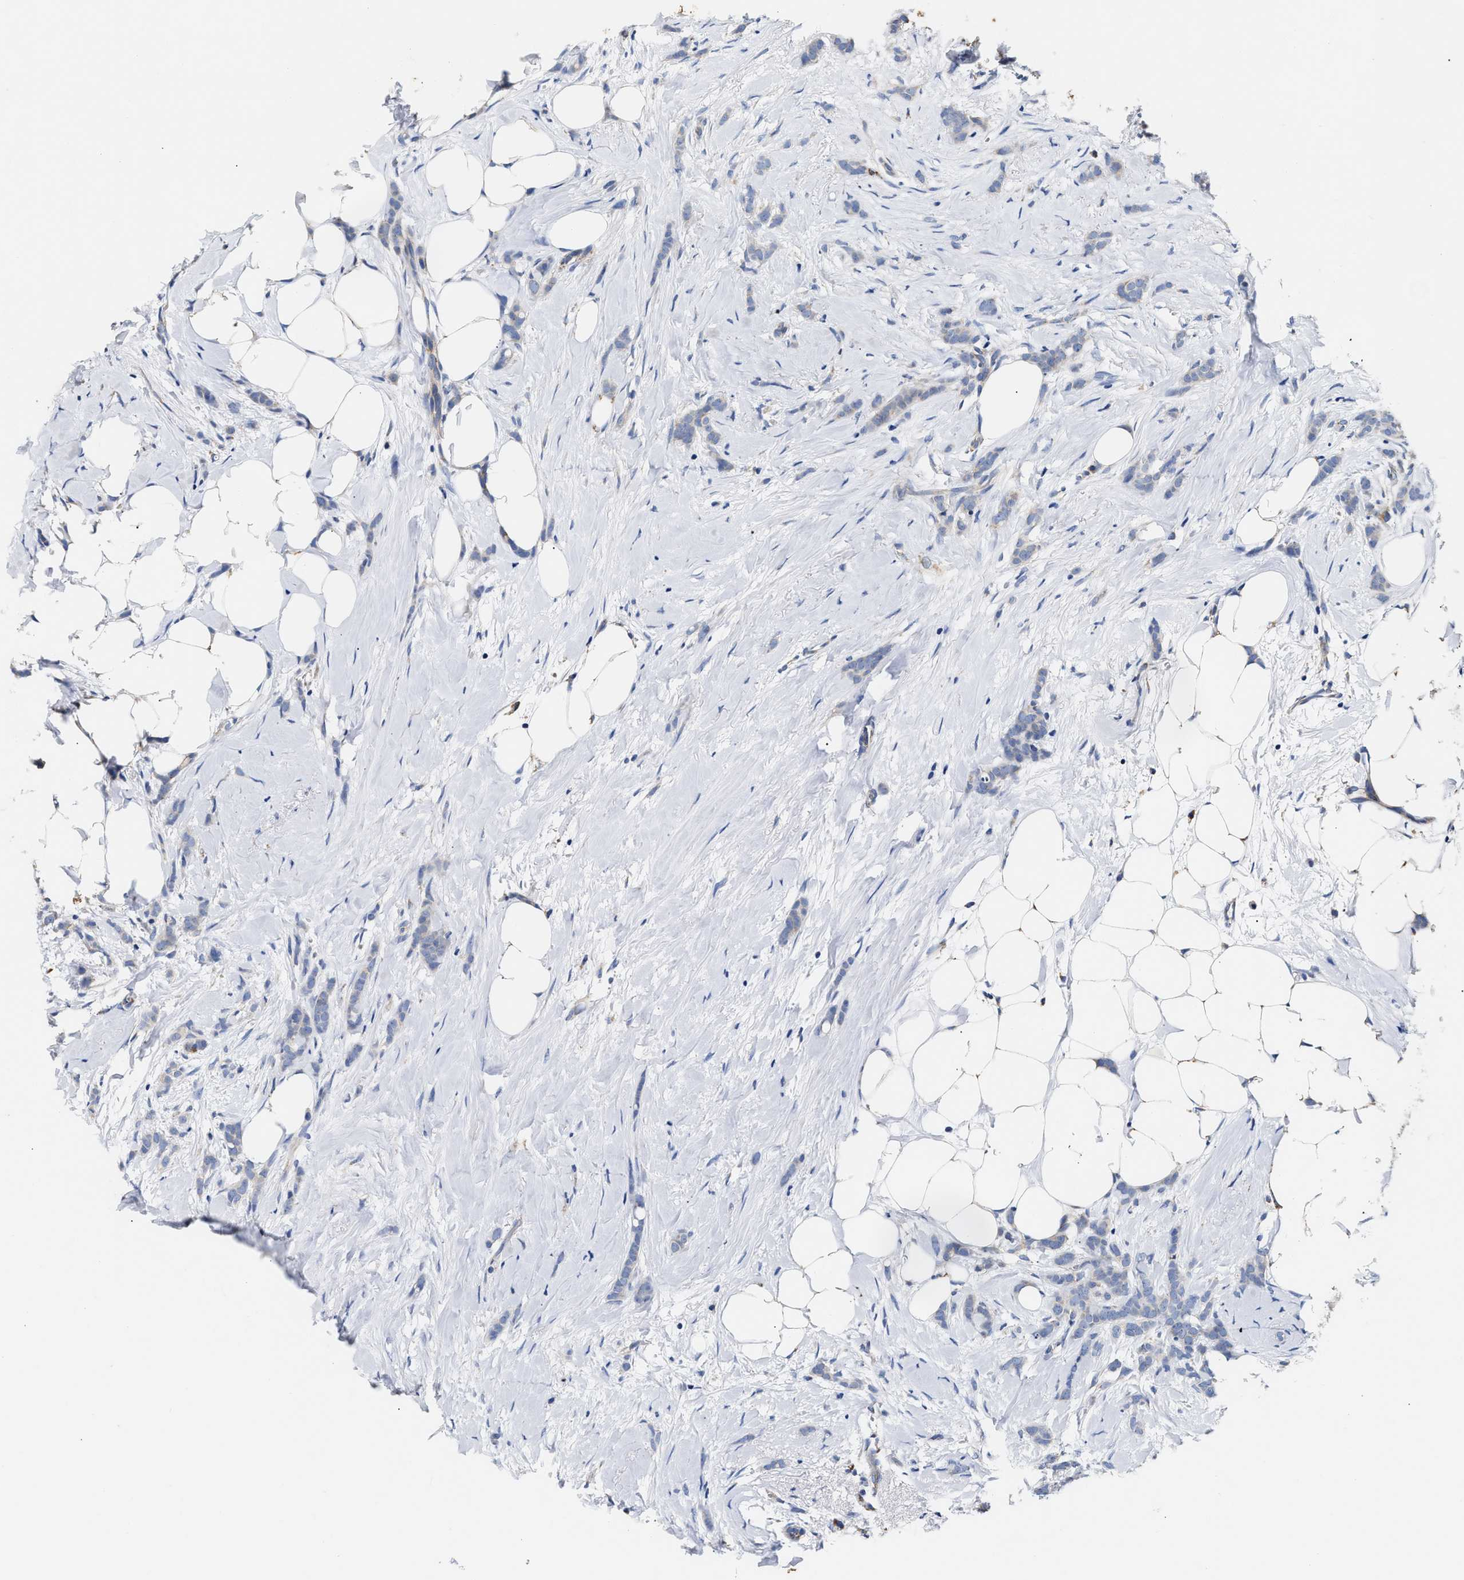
{"staining": {"intensity": "weak", "quantity": "<25%", "location": "cytoplasmic/membranous"}, "tissue": "breast cancer", "cell_type": "Tumor cells", "image_type": "cancer", "snomed": [{"axis": "morphology", "description": "Lobular carcinoma, in situ"}, {"axis": "morphology", "description": "Lobular carcinoma"}, {"axis": "topography", "description": "Breast"}], "caption": "Tumor cells show no significant protein positivity in breast lobular carcinoma.", "gene": "ACADVL", "patient": {"sex": "female", "age": 41}}